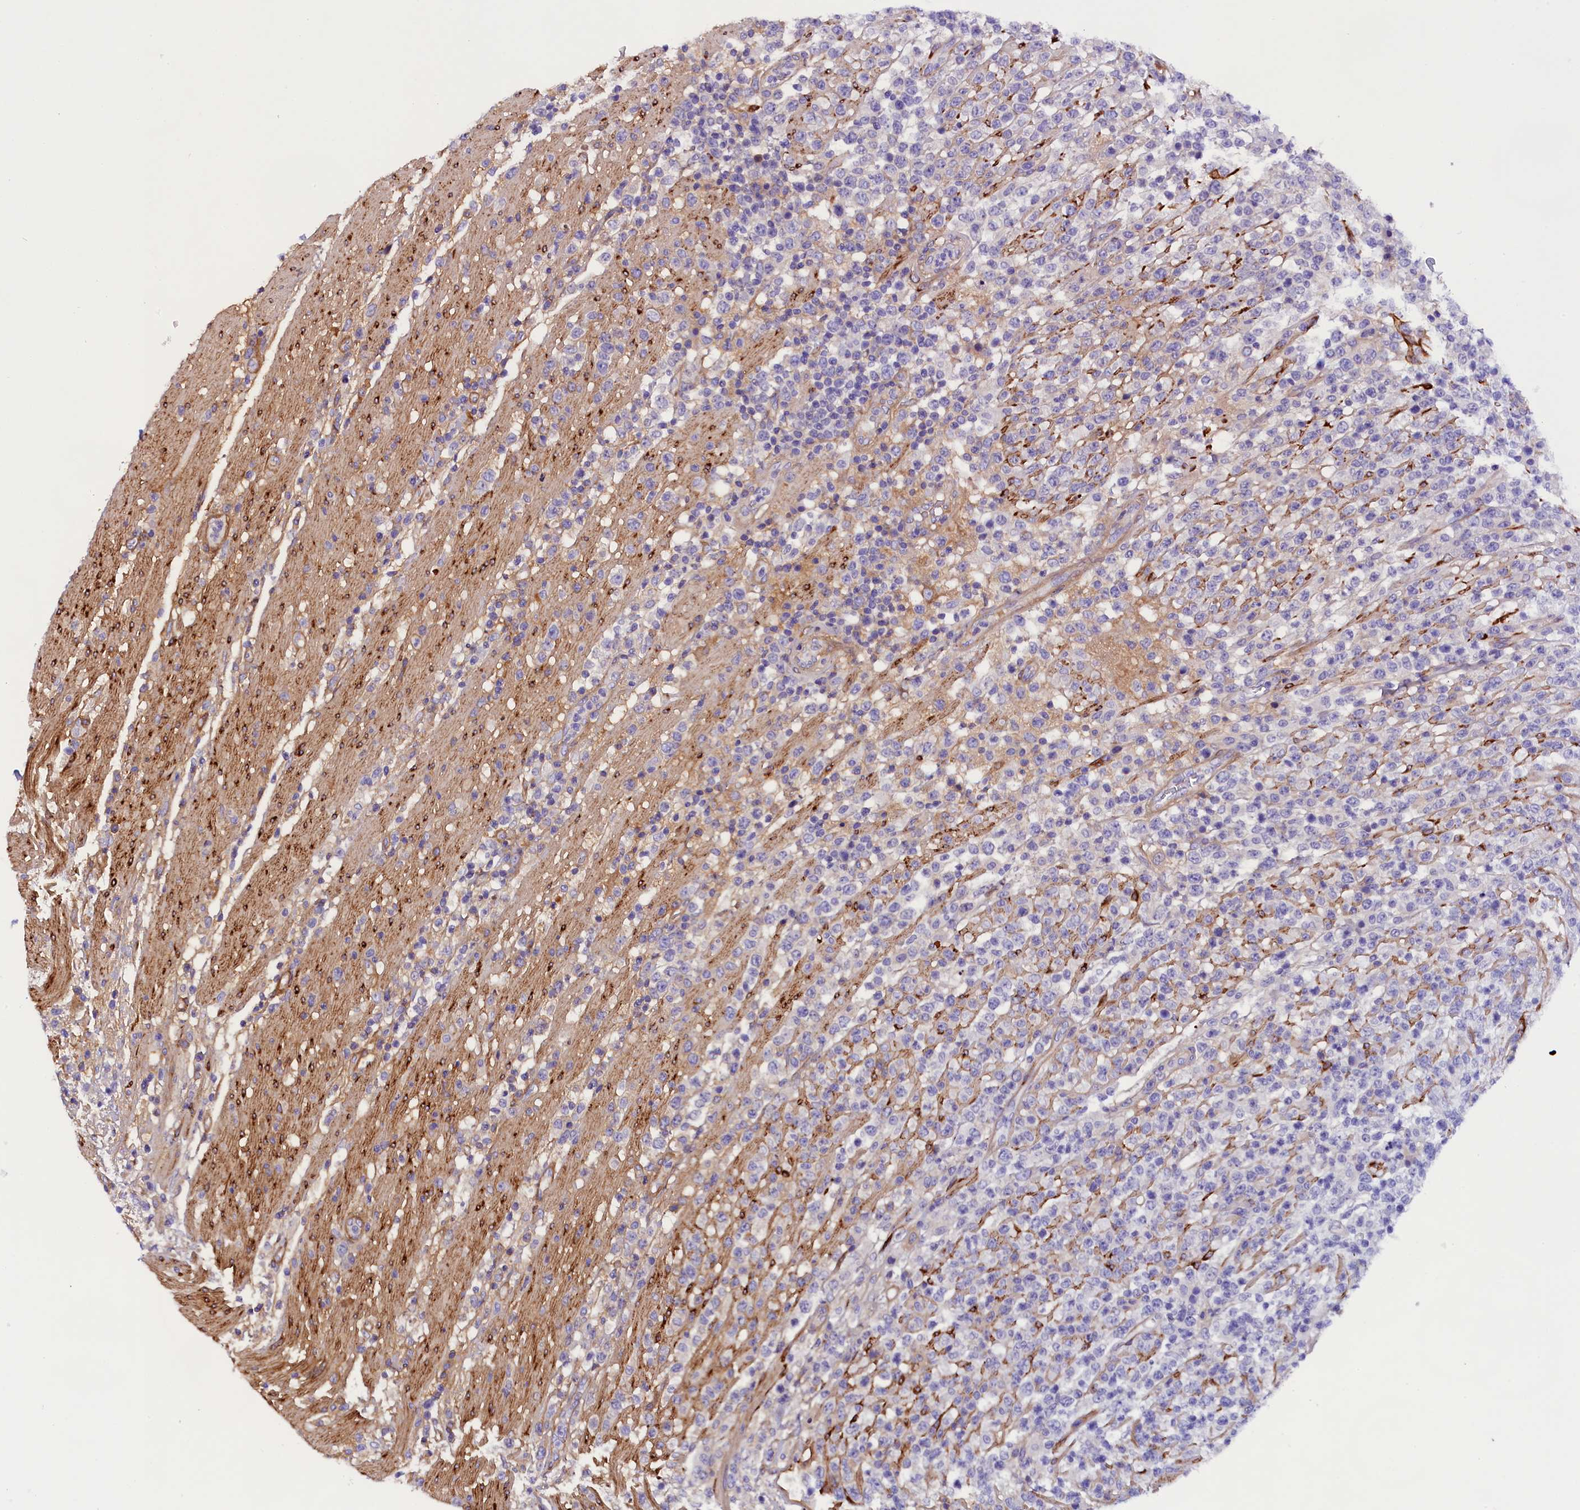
{"staining": {"intensity": "negative", "quantity": "none", "location": "none"}, "tissue": "lymphoma", "cell_type": "Tumor cells", "image_type": "cancer", "snomed": [{"axis": "morphology", "description": "Malignant lymphoma, non-Hodgkin's type, High grade"}, {"axis": "topography", "description": "Colon"}], "caption": "DAB (3,3'-diaminobenzidine) immunohistochemical staining of human lymphoma demonstrates no significant expression in tumor cells.", "gene": "SOD3", "patient": {"sex": "female", "age": 53}}